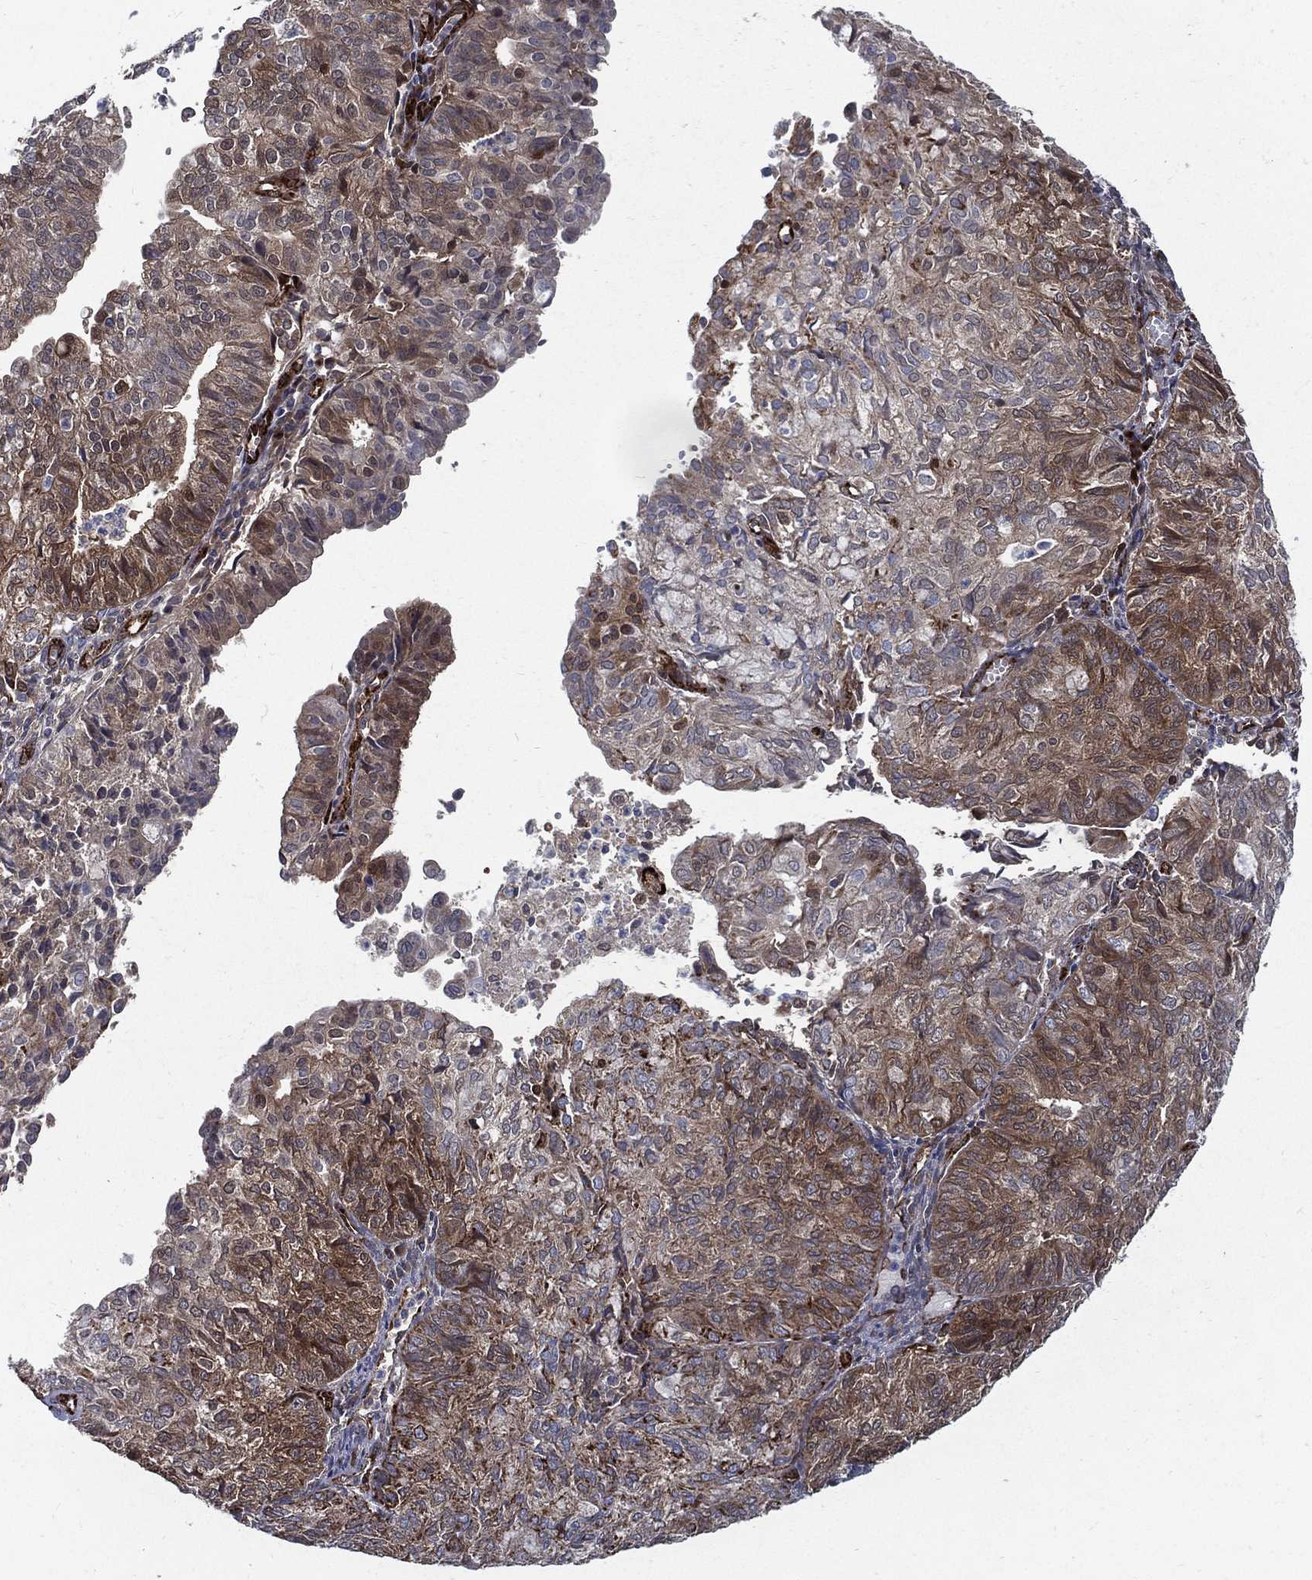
{"staining": {"intensity": "moderate", "quantity": "<25%", "location": "cytoplasmic/membranous"}, "tissue": "endometrial cancer", "cell_type": "Tumor cells", "image_type": "cancer", "snomed": [{"axis": "morphology", "description": "Adenocarcinoma, NOS"}, {"axis": "topography", "description": "Endometrium"}], "caption": "Endometrial cancer (adenocarcinoma) stained with IHC demonstrates moderate cytoplasmic/membranous staining in approximately <25% of tumor cells.", "gene": "ARHGAP11A", "patient": {"sex": "female", "age": 82}}